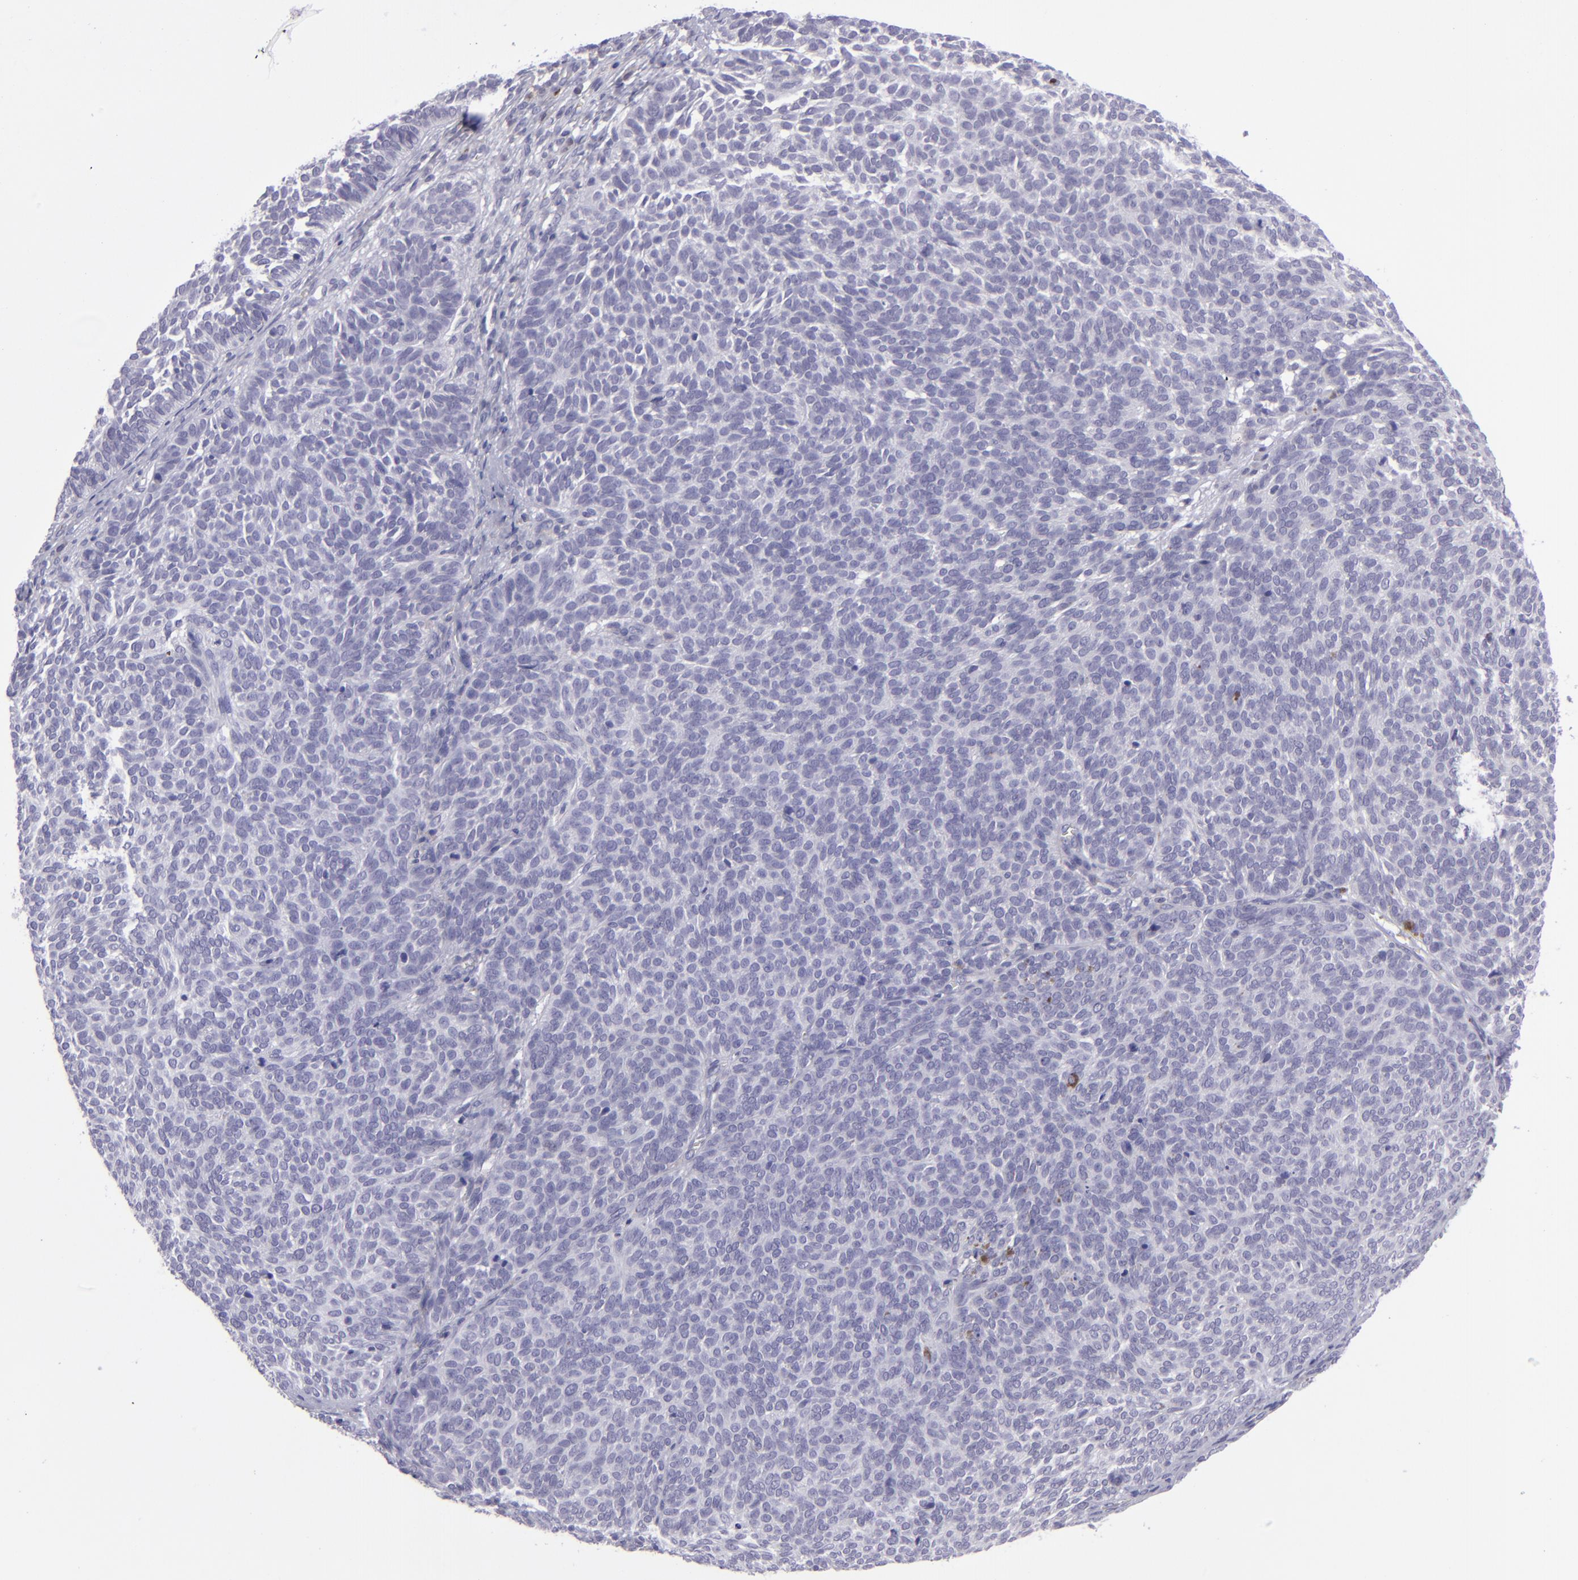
{"staining": {"intensity": "negative", "quantity": "none", "location": "none"}, "tissue": "skin cancer", "cell_type": "Tumor cells", "image_type": "cancer", "snomed": [{"axis": "morphology", "description": "Basal cell carcinoma"}, {"axis": "topography", "description": "Skin"}], "caption": "Micrograph shows no protein staining in tumor cells of basal cell carcinoma (skin) tissue.", "gene": "POU2F2", "patient": {"sex": "male", "age": 63}}